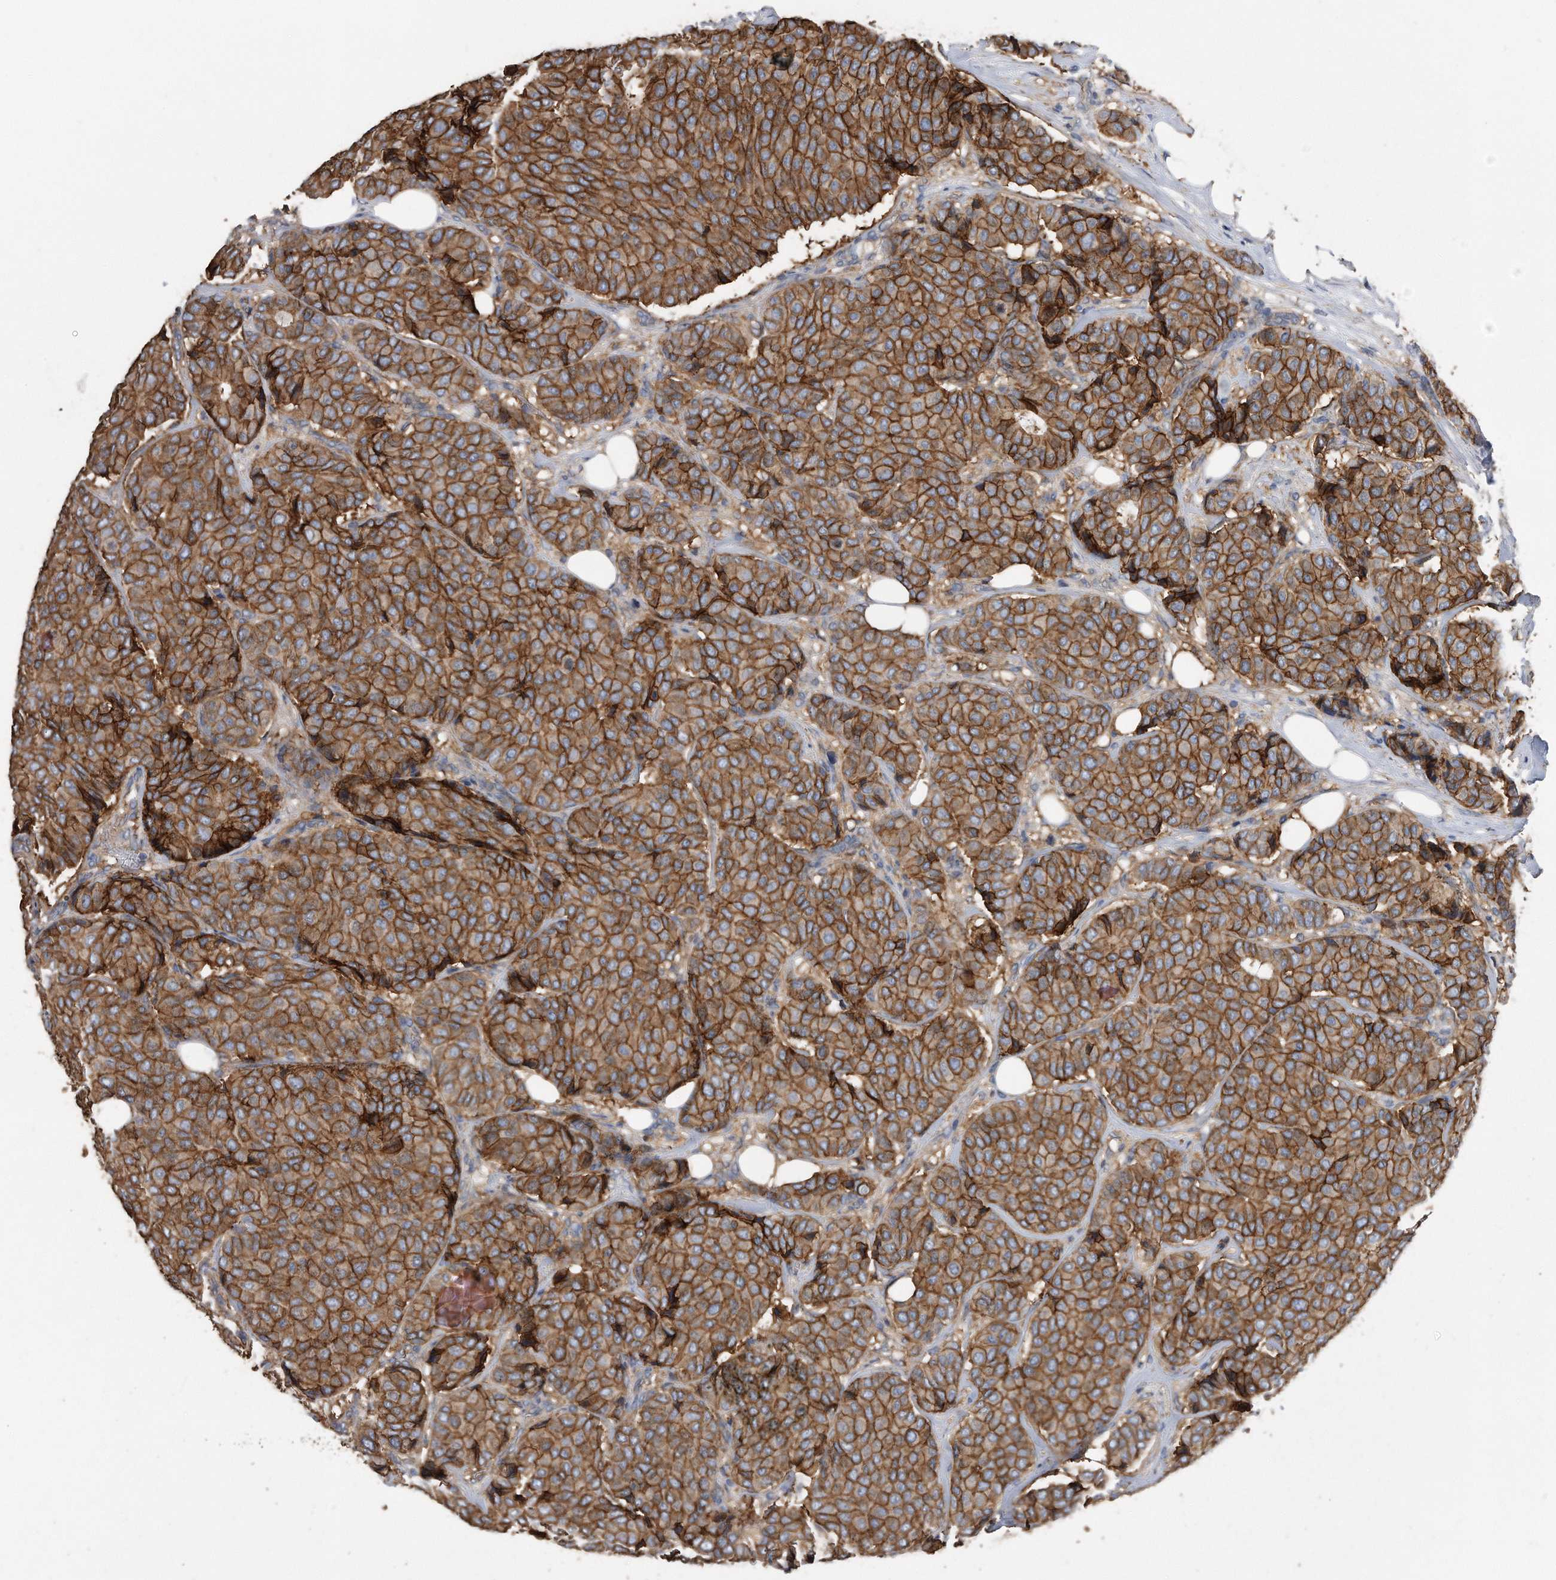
{"staining": {"intensity": "strong", "quantity": ">75%", "location": "cytoplasmic/membranous"}, "tissue": "breast cancer", "cell_type": "Tumor cells", "image_type": "cancer", "snomed": [{"axis": "morphology", "description": "Duct carcinoma"}, {"axis": "topography", "description": "Breast"}], "caption": "DAB immunohistochemical staining of human infiltrating ductal carcinoma (breast) reveals strong cytoplasmic/membranous protein expression in approximately >75% of tumor cells. (DAB IHC with brightfield microscopy, high magnification).", "gene": "CDCP1", "patient": {"sex": "female", "age": 75}}